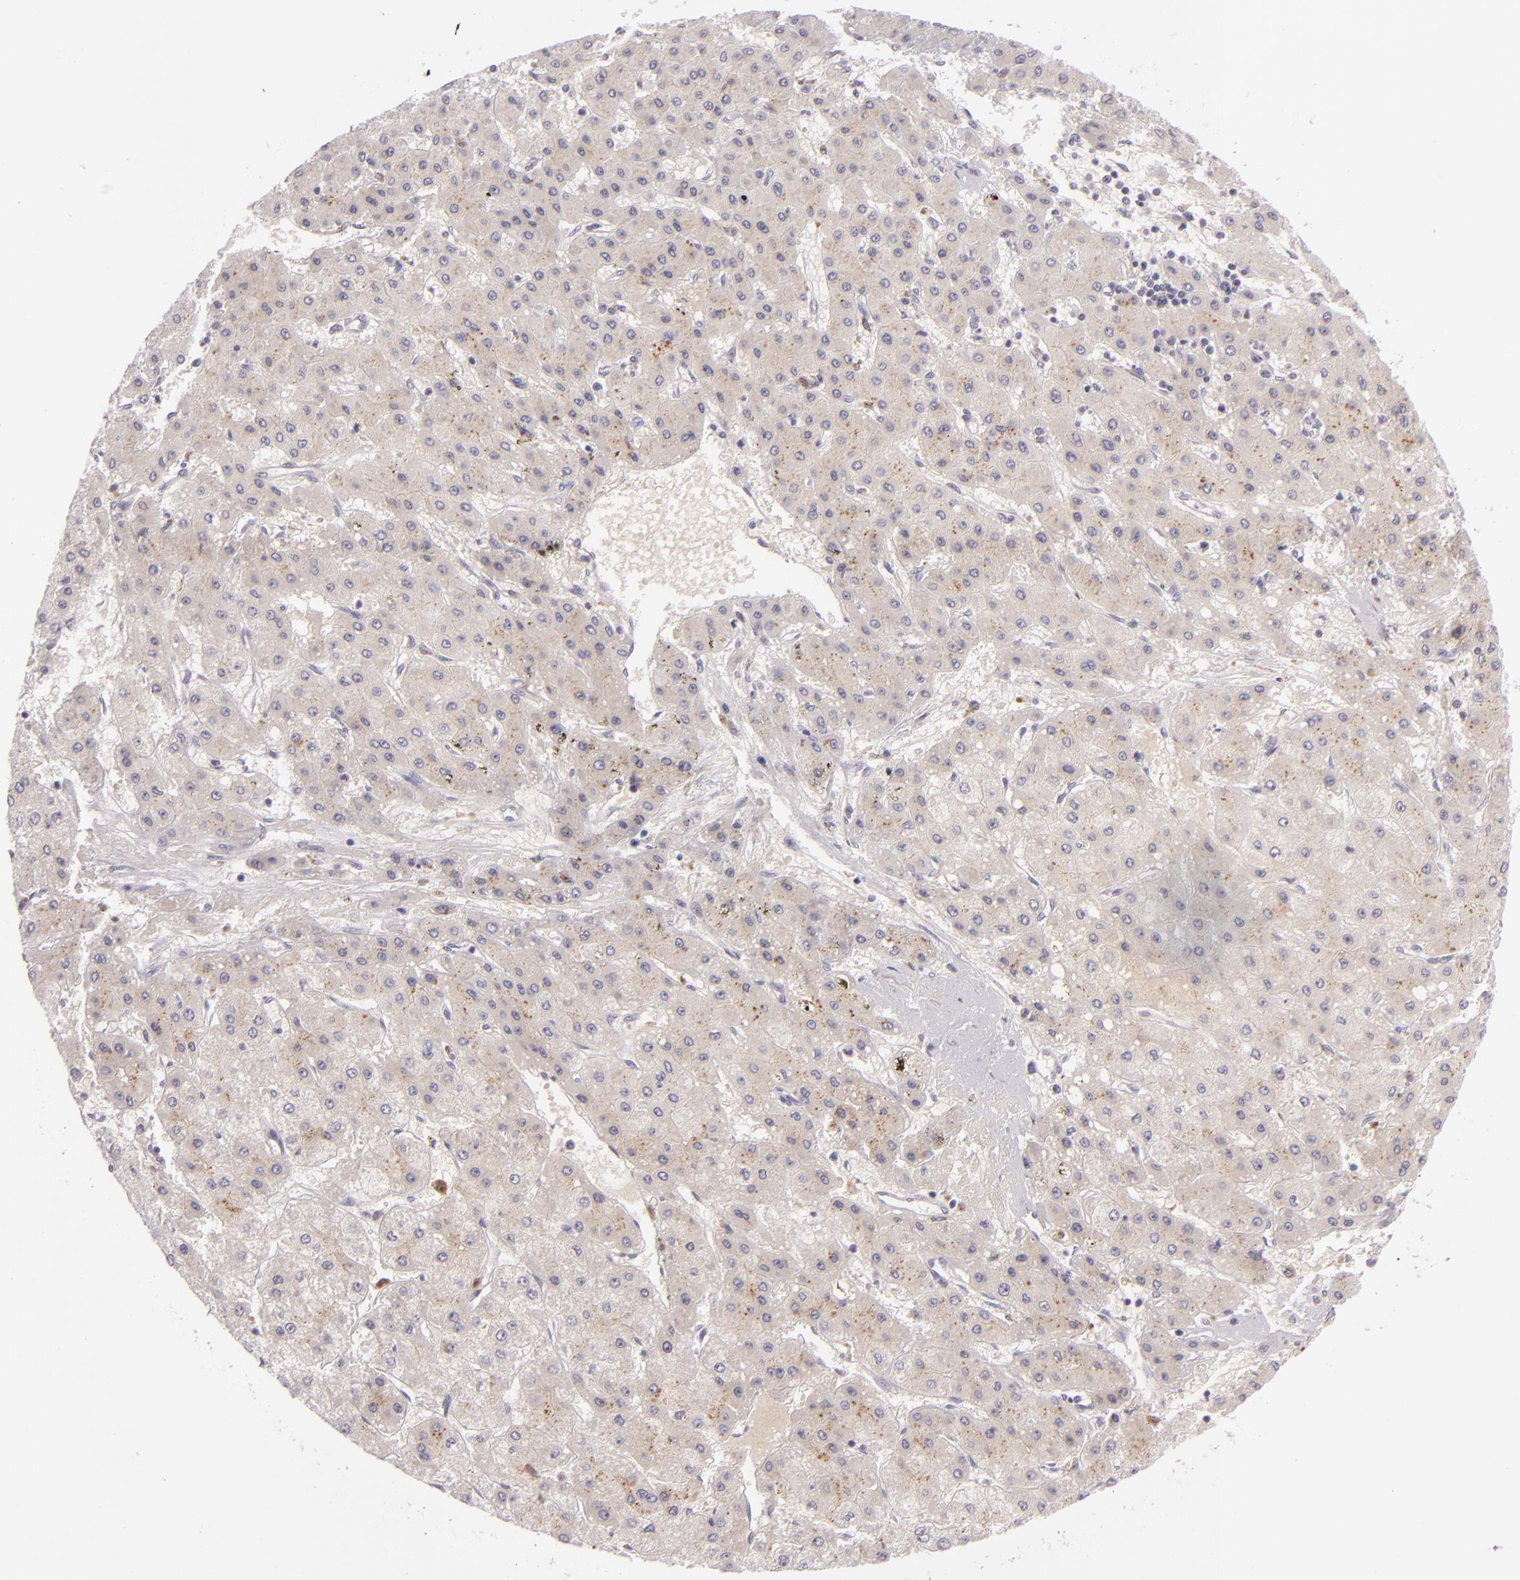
{"staining": {"intensity": "weak", "quantity": ">75%", "location": "cytoplasmic/membranous"}, "tissue": "liver cancer", "cell_type": "Tumor cells", "image_type": "cancer", "snomed": [{"axis": "morphology", "description": "Carcinoma, Hepatocellular, NOS"}, {"axis": "topography", "description": "Liver"}], "caption": "Tumor cells exhibit low levels of weak cytoplasmic/membranous positivity in approximately >75% of cells in hepatocellular carcinoma (liver).", "gene": "DAG1", "patient": {"sex": "female", "age": 52}}